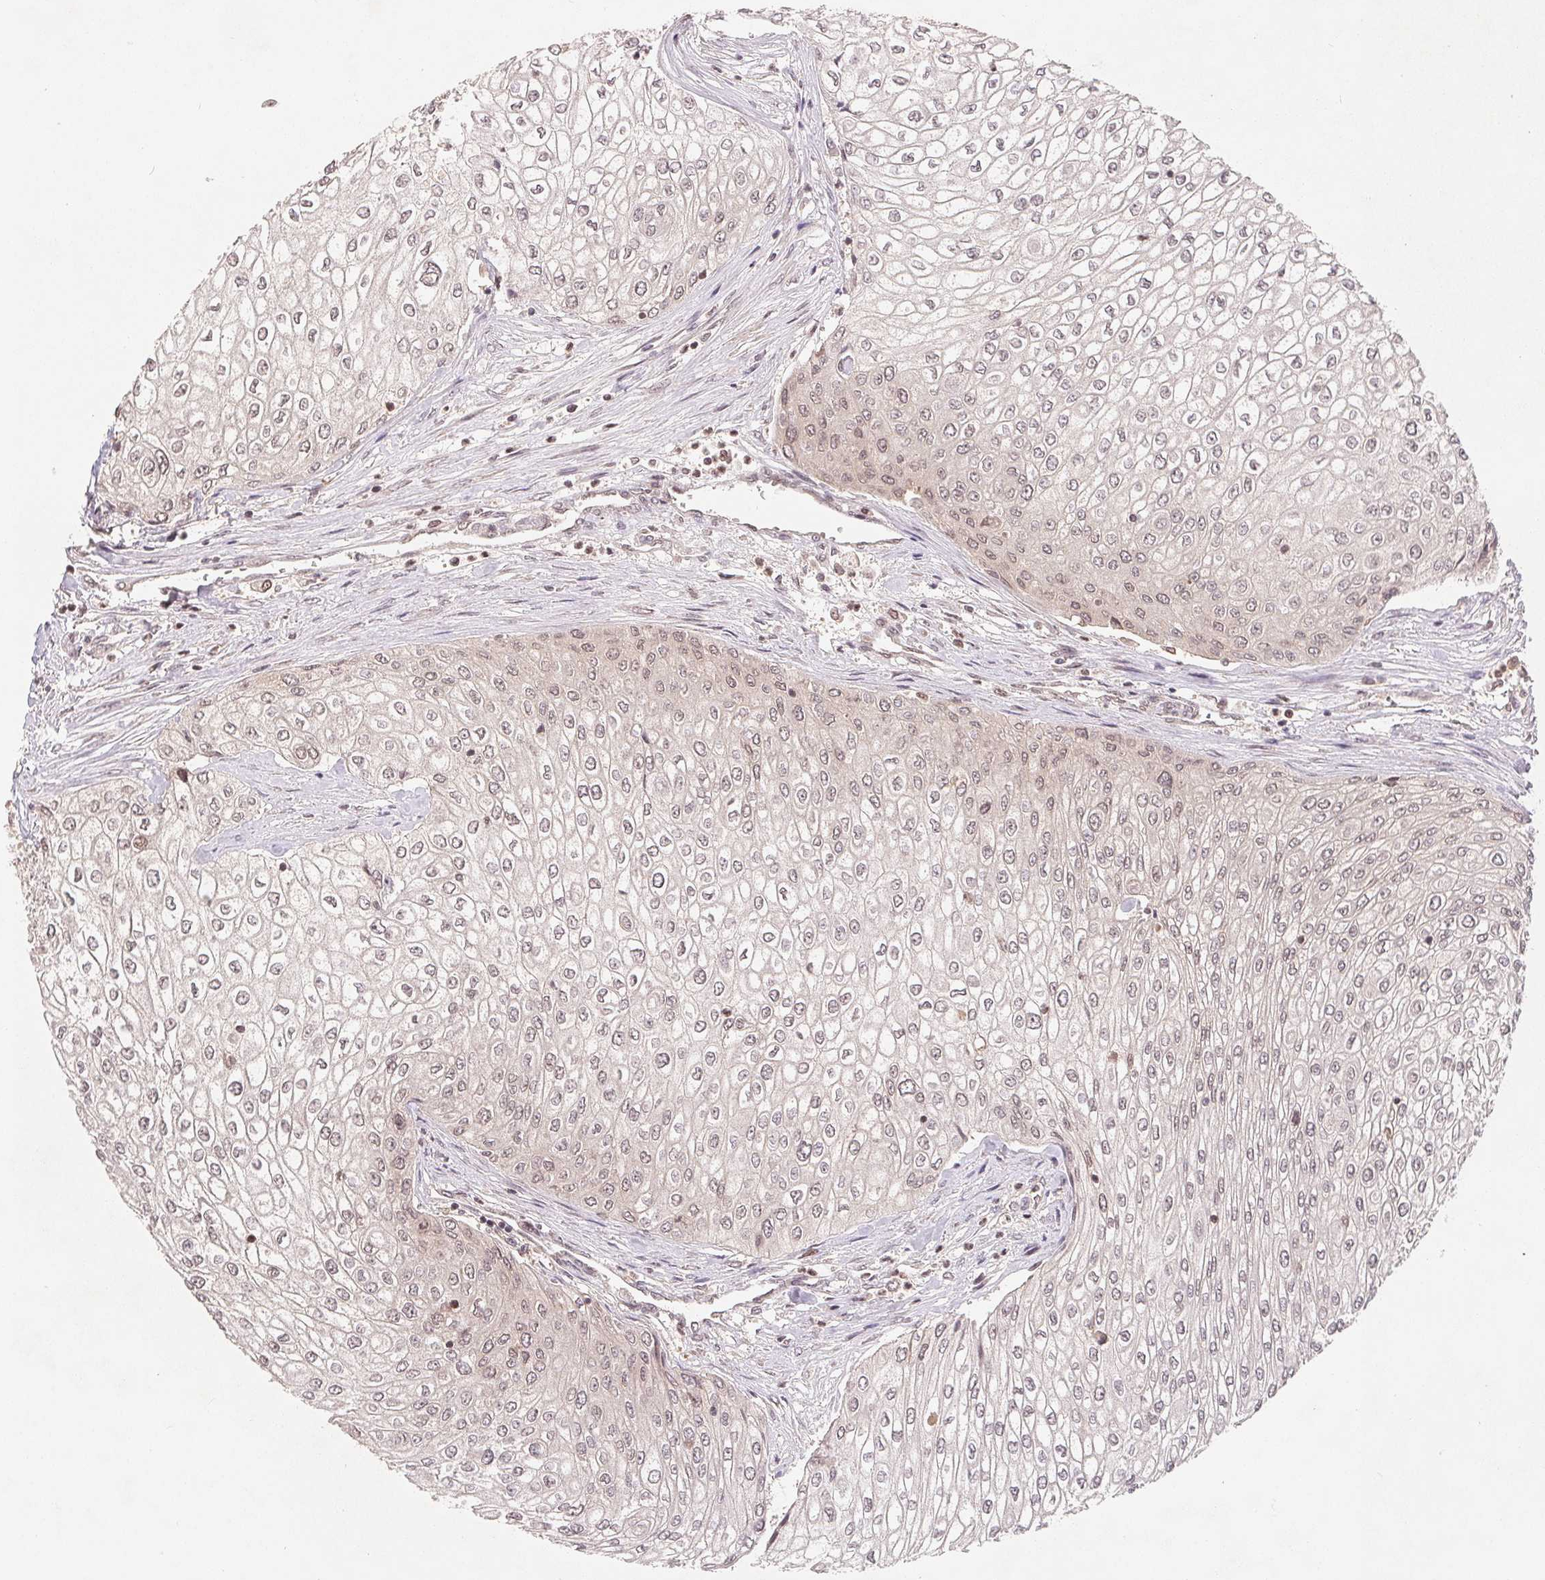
{"staining": {"intensity": "negative", "quantity": "none", "location": "none"}, "tissue": "urothelial cancer", "cell_type": "Tumor cells", "image_type": "cancer", "snomed": [{"axis": "morphology", "description": "Urothelial carcinoma, High grade"}, {"axis": "topography", "description": "Urinary bladder"}], "caption": "This is an IHC micrograph of human urothelial carcinoma (high-grade). There is no staining in tumor cells.", "gene": "HMGN3", "patient": {"sex": "male", "age": 62}}